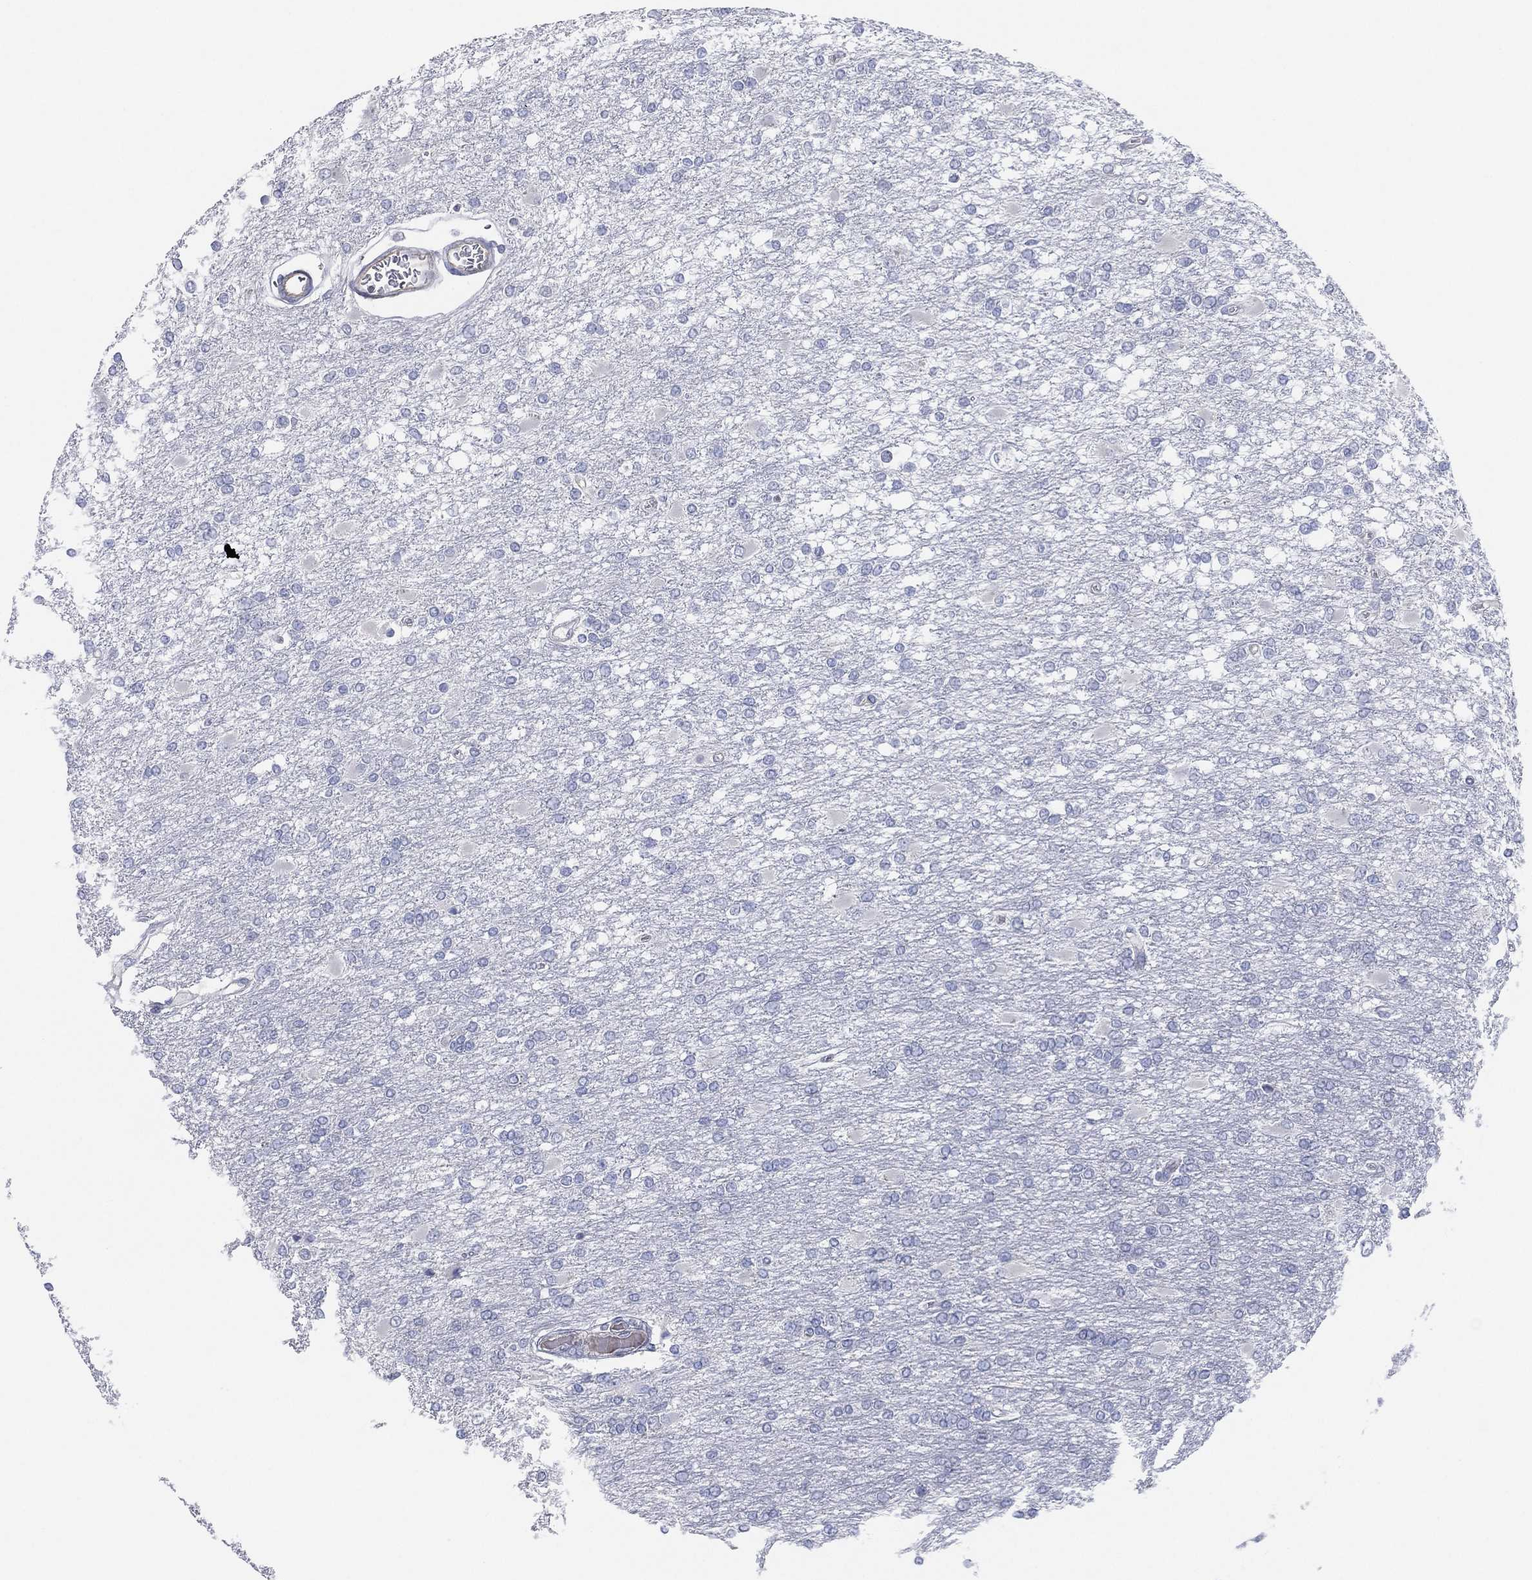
{"staining": {"intensity": "negative", "quantity": "none", "location": "none"}, "tissue": "glioma", "cell_type": "Tumor cells", "image_type": "cancer", "snomed": [{"axis": "morphology", "description": "Glioma, malignant, High grade"}, {"axis": "topography", "description": "Cerebral cortex"}], "caption": "Protein analysis of malignant high-grade glioma reveals no significant positivity in tumor cells. (IHC, brightfield microscopy, high magnification).", "gene": "CFTR", "patient": {"sex": "male", "age": 79}}